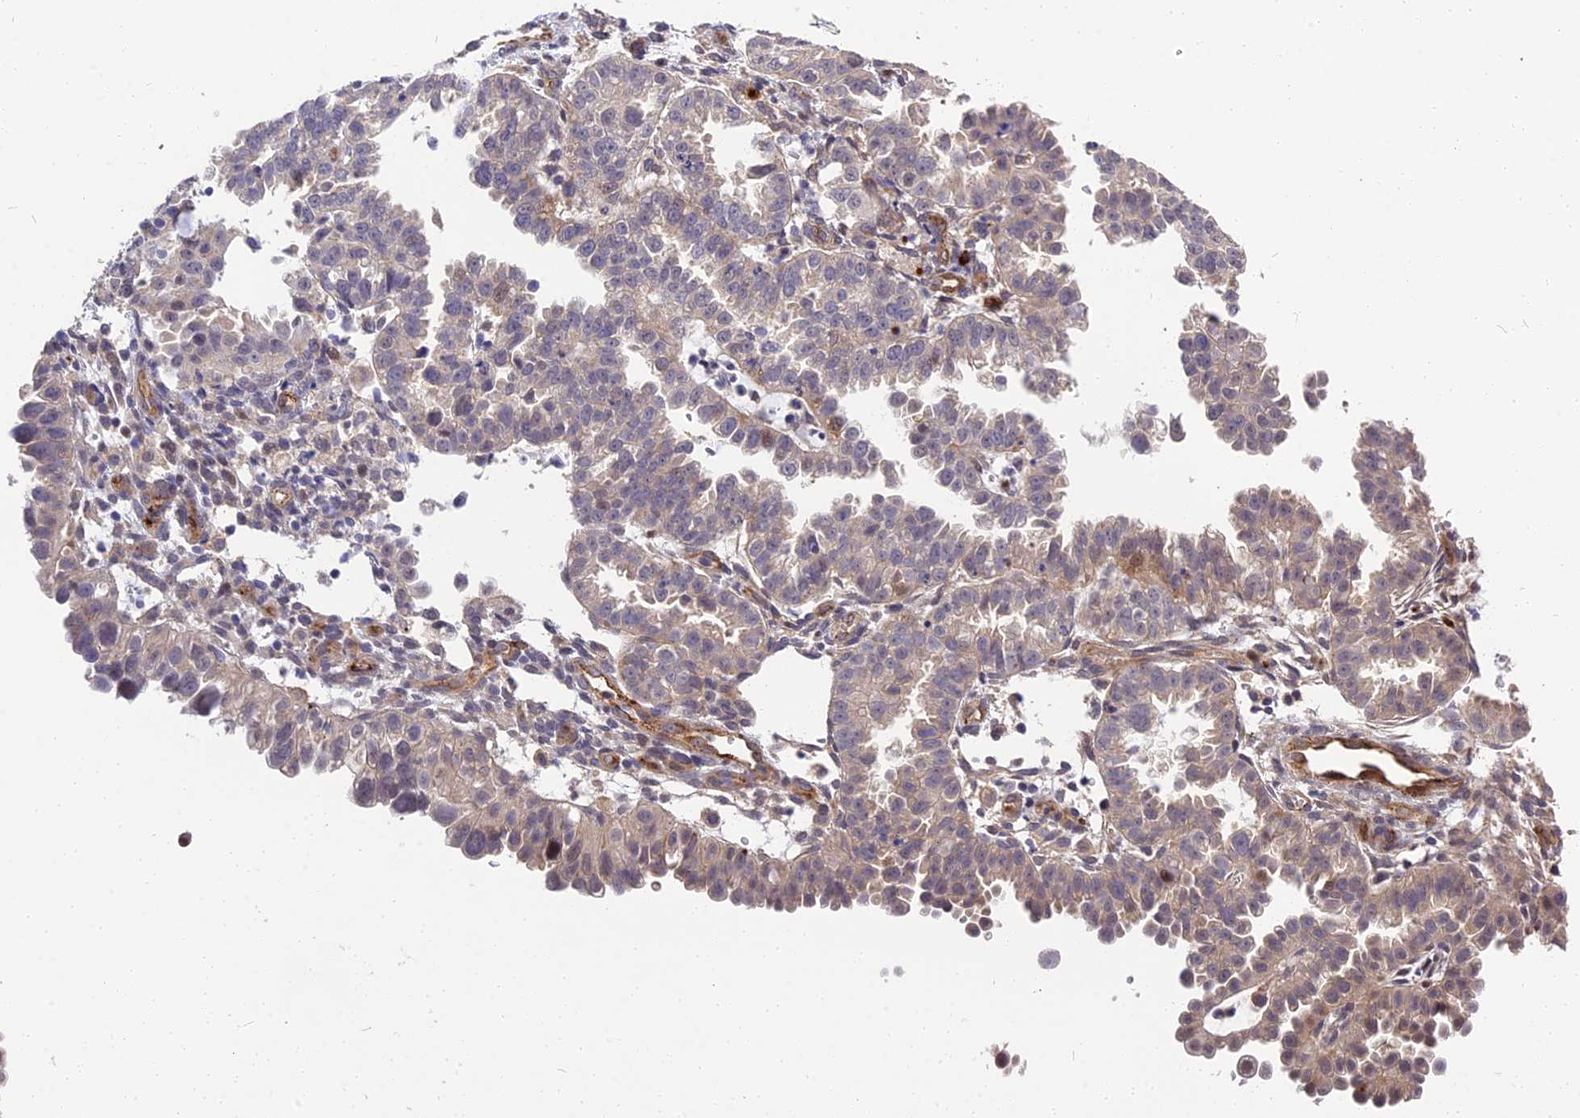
{"staining": {"intensity": "weak", "quantity": "<25%", "location": "cytoplasmic/membranous"}, "tissue": "endometrial cancer", "cell_type": "Tumor cells", "image_type": "cancer", "snomed": [{"axis": "morphology", "description": "Adenocarcinoma, NOS"}, {"axis": "topography", "description": "Endometrium"}], "caption": "Endometrial cancer stained for a protein using immunohistochemistry exhibits no positivity tumor cells.", "gene": "MFSD2A", "patient": {"sex": "female", "age": 85}}